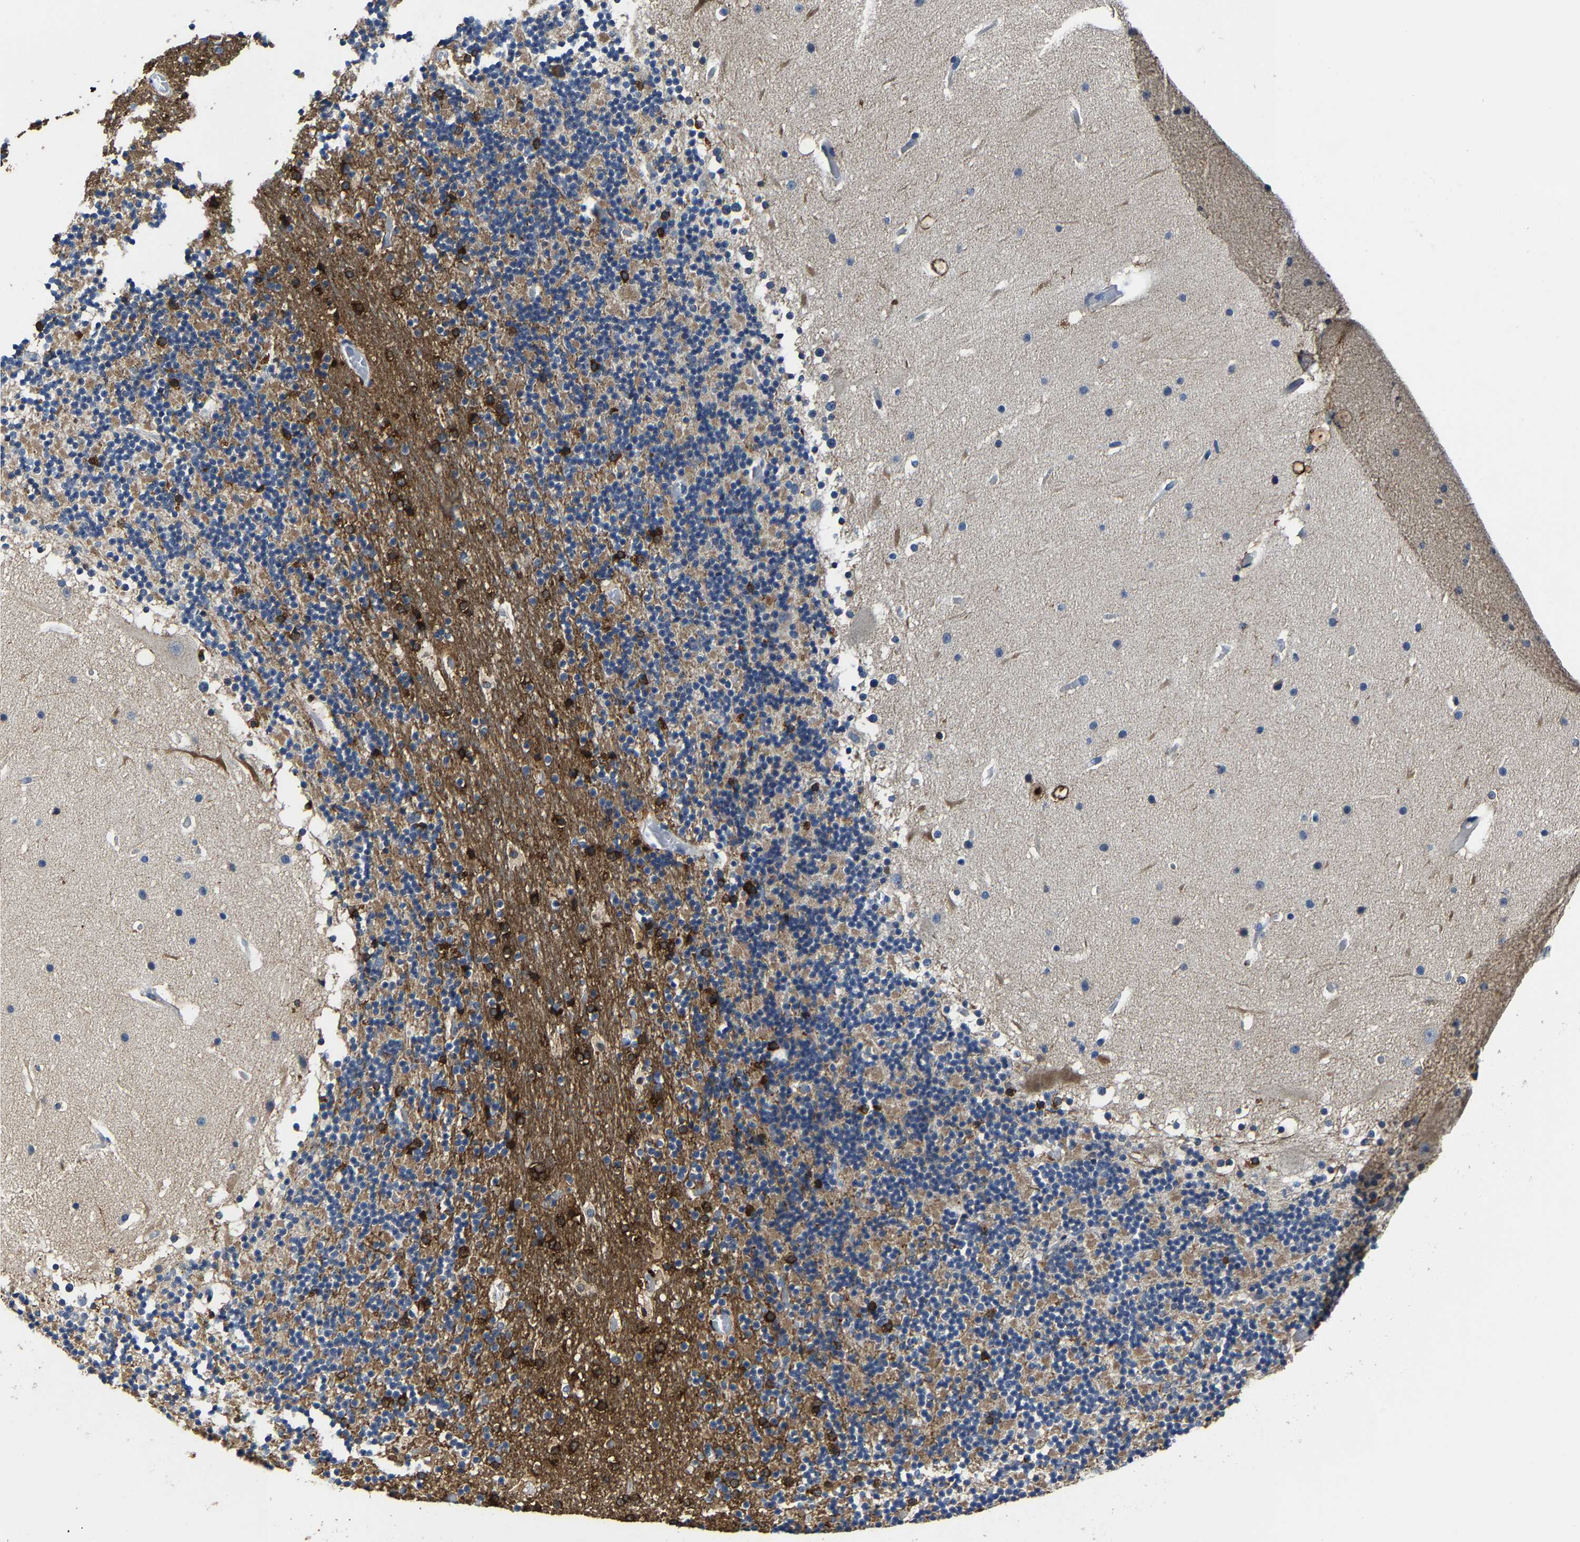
{"staining": {"intensity": "strong", "quantity": "<25%", "location": "cytoplasmic/membranous"}, "tissue": "cerebellum", "cell_type": "Cells in granular layer", "image_type": "normal", "snomed": [{"axis": "morphology", "description": "Normal tissue, NOS"}, {"axis": "topography", "description": "Cerebellum"}], "caption": "Immunohistochemical staining of benign human cerebellum exhibits medium levels of strong cytoplasmic/membranous expression in approximately <25% of cells in granular layer.", "gene": "AGK", "patient": {"sex": "male", "age": 57}}